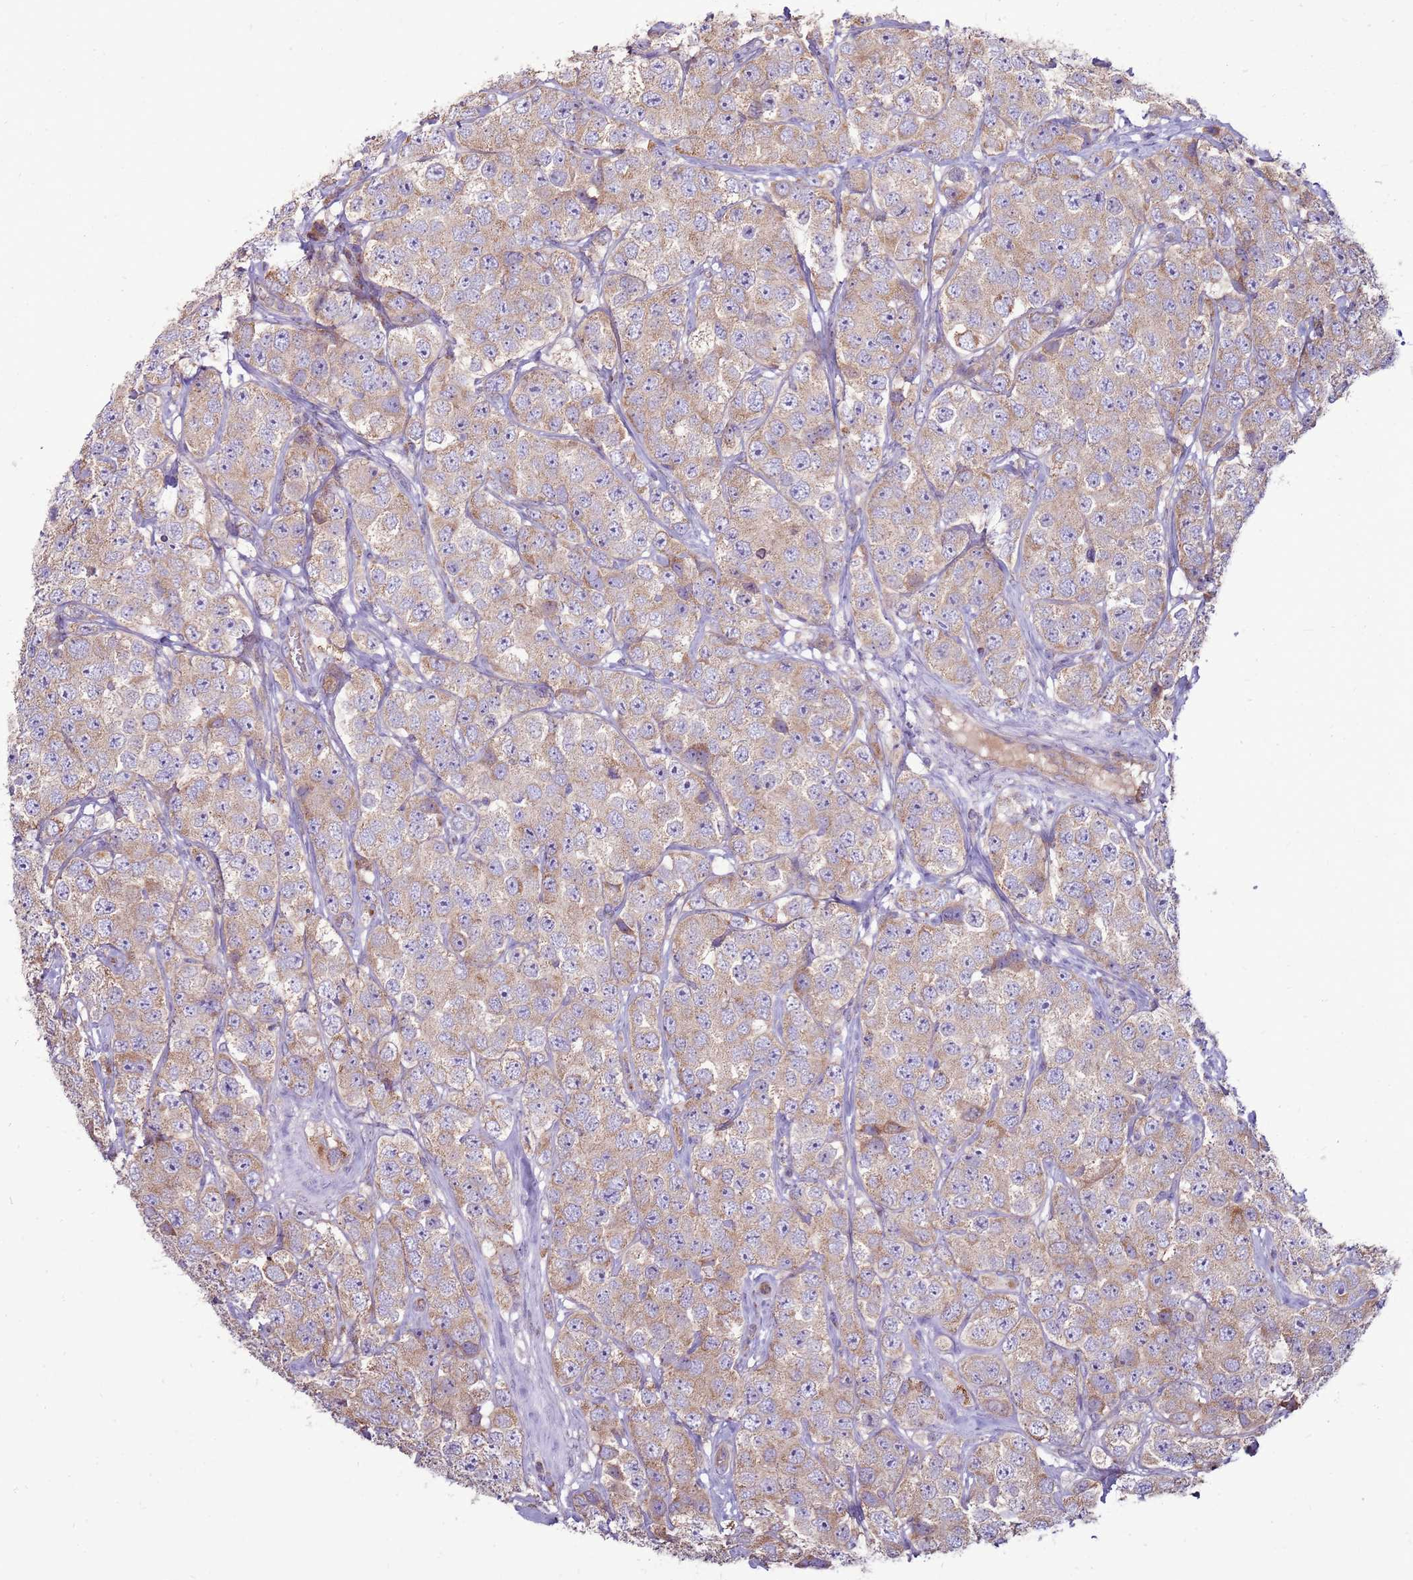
{"staining": {"intensity": "weak", "quantity": ">75%", "location": "cytoplasmic/membranous"}, "tissue": "testis cancer", "cell_type": "Tumor cells", "image_type": "cancer", "snomed": [{"axis": "morphology", "description": "Seminoma, NOS"}, {"axis": "topography", "description": "Testis"}], "caption": "Testis seminoma tissue displays weak cytoplasmic/membranous positivity in about >75% of tumor cells", "gene": "TRAPPC4", "patient": {"sex": "male", "age": 28}}